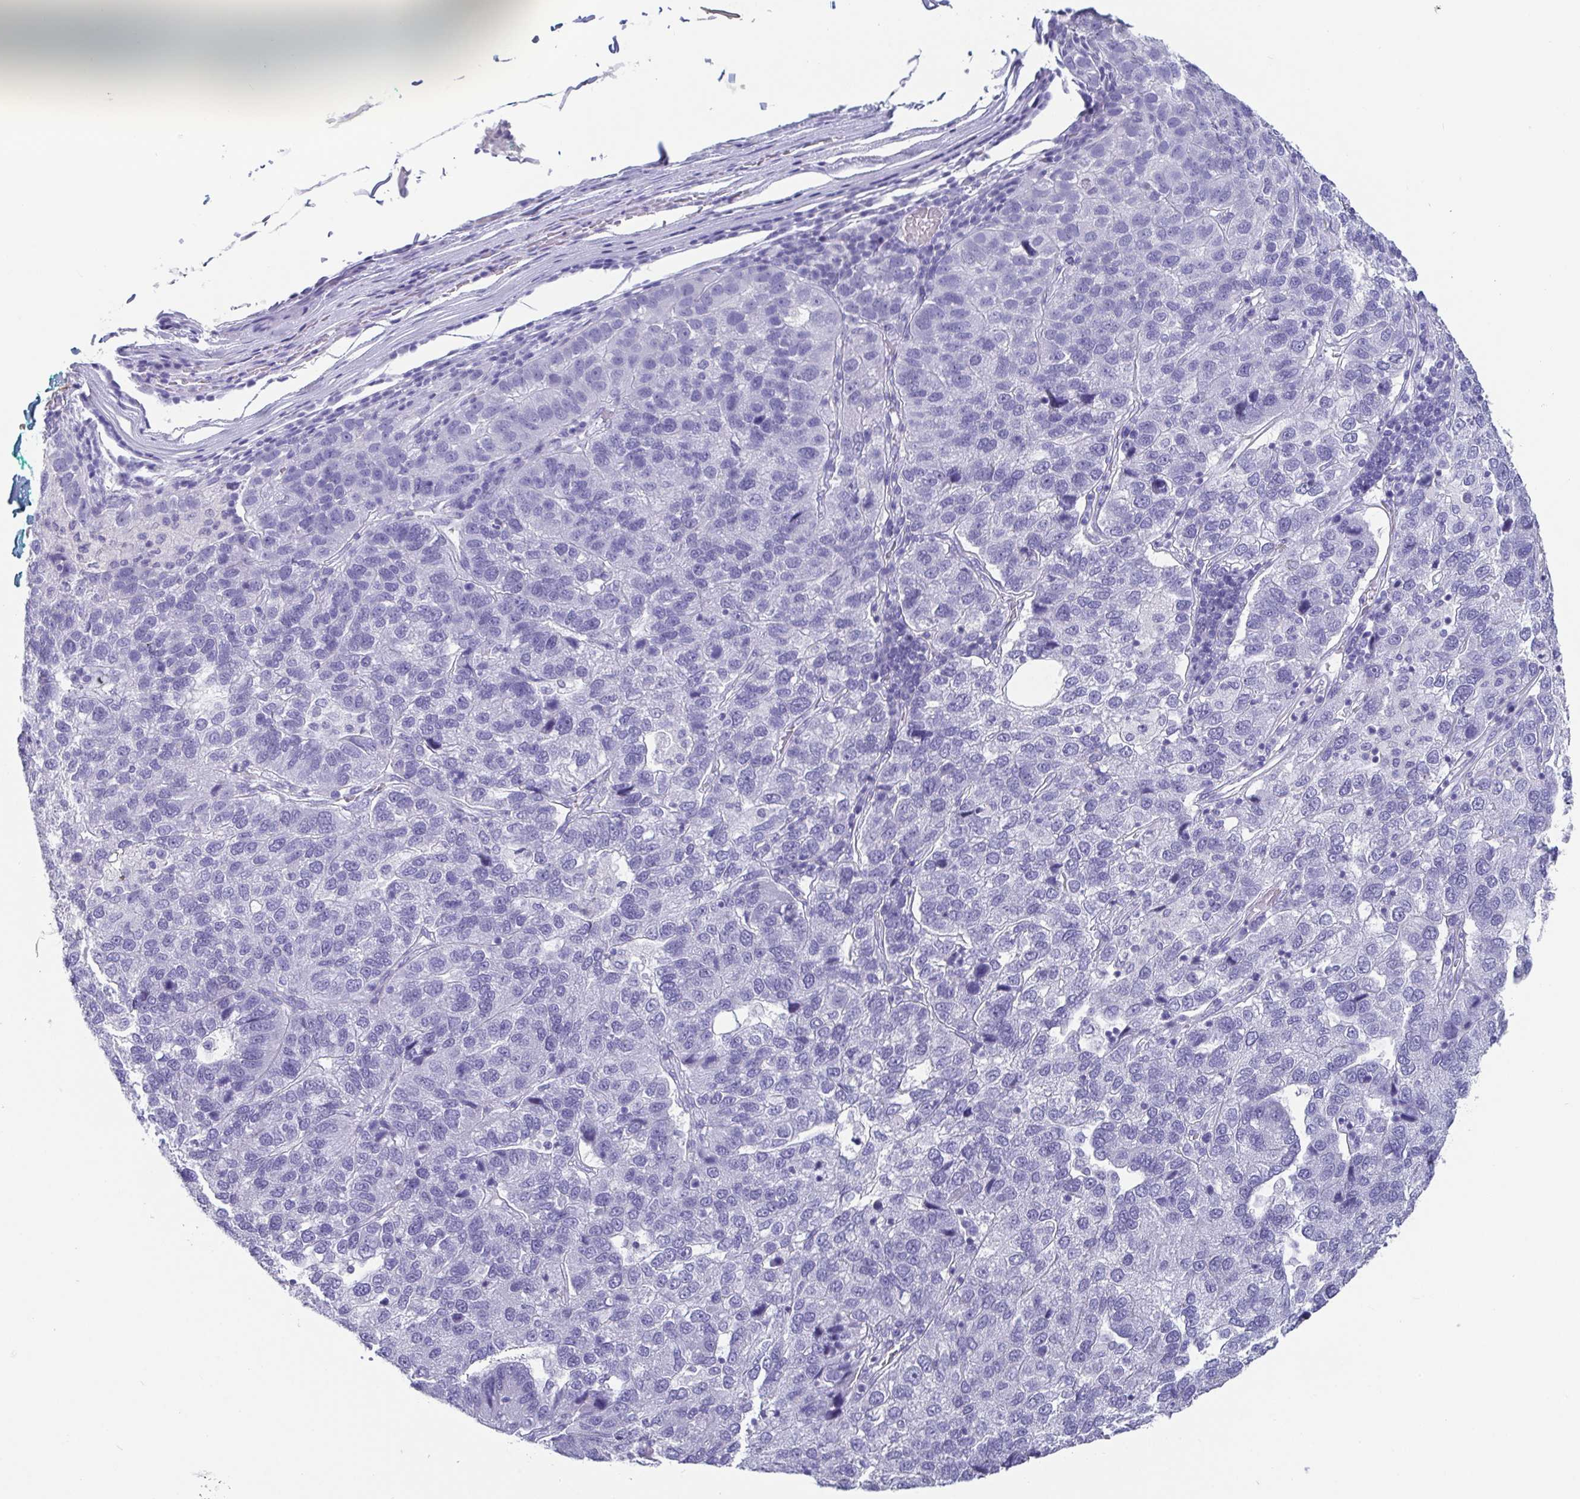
{"staining": {"intensity": "negative", "quantity": "none", "location": "none"}, "tissue": "pancreatic cancer", "cell_type": "Tumor cells", "image_type": "cancer", "snomed": [{"axis": "morphology", "description": "Adenocarcinoma, NOS"}, {"axis": "topography", "description": "Pancreas"}], "caption": "The photomicrograph shows no significant expression in tumor cells of adenocarcinoma (pancreatic).", "gene": "SCGN", "patient": {"sex": "female", "age": 61}}